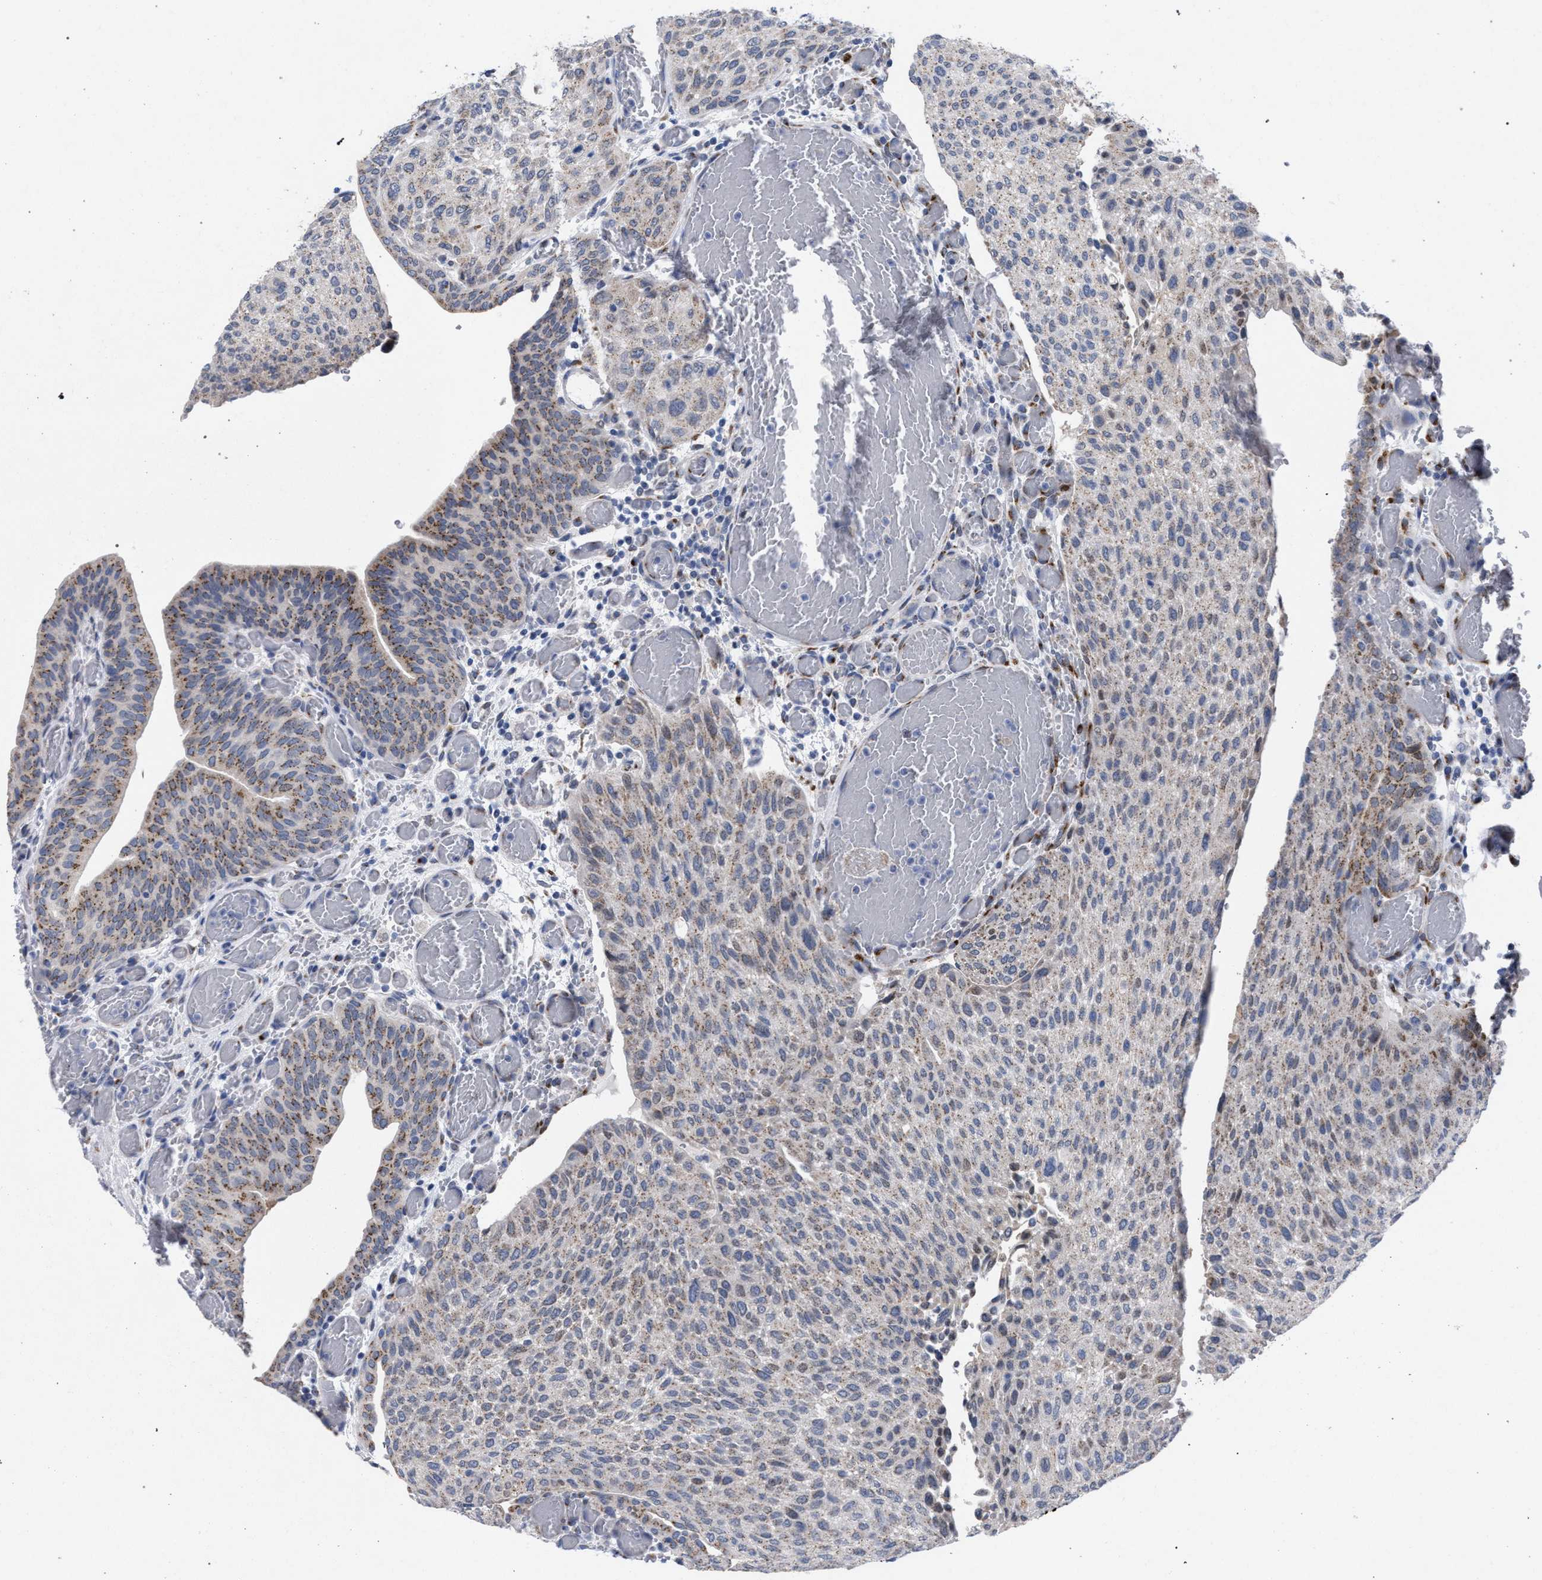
{"staining": {"intensity": "moderate", "quantity": "25%-75%", "location": "cytoplasmic/membranous"}, "tissue": "urothelial cancer", "cell_type": "Tumor cells", "image_type": "cancer", "snomed": [{"axis": "morphology", "description": "Urothelial carcinoma, Low grade"}, {"axis": "morphology", "description": "Urothelial carcinoma, High grade"}, {"axis": "topography", "description": "Urinary bladder"}], "caption": "An IHC photomicrograph of tumor tissue is shown. Protein staining in brown shows moderate cytoplasmic/membranous positivity in urothelial cancer within tumor cells. Immunohistochemistry (ihc) stains the protein in brown and the nuclei are stained blue.", "gene": "GOLGA2", "patient": {"sex": "male", "age": 35}}